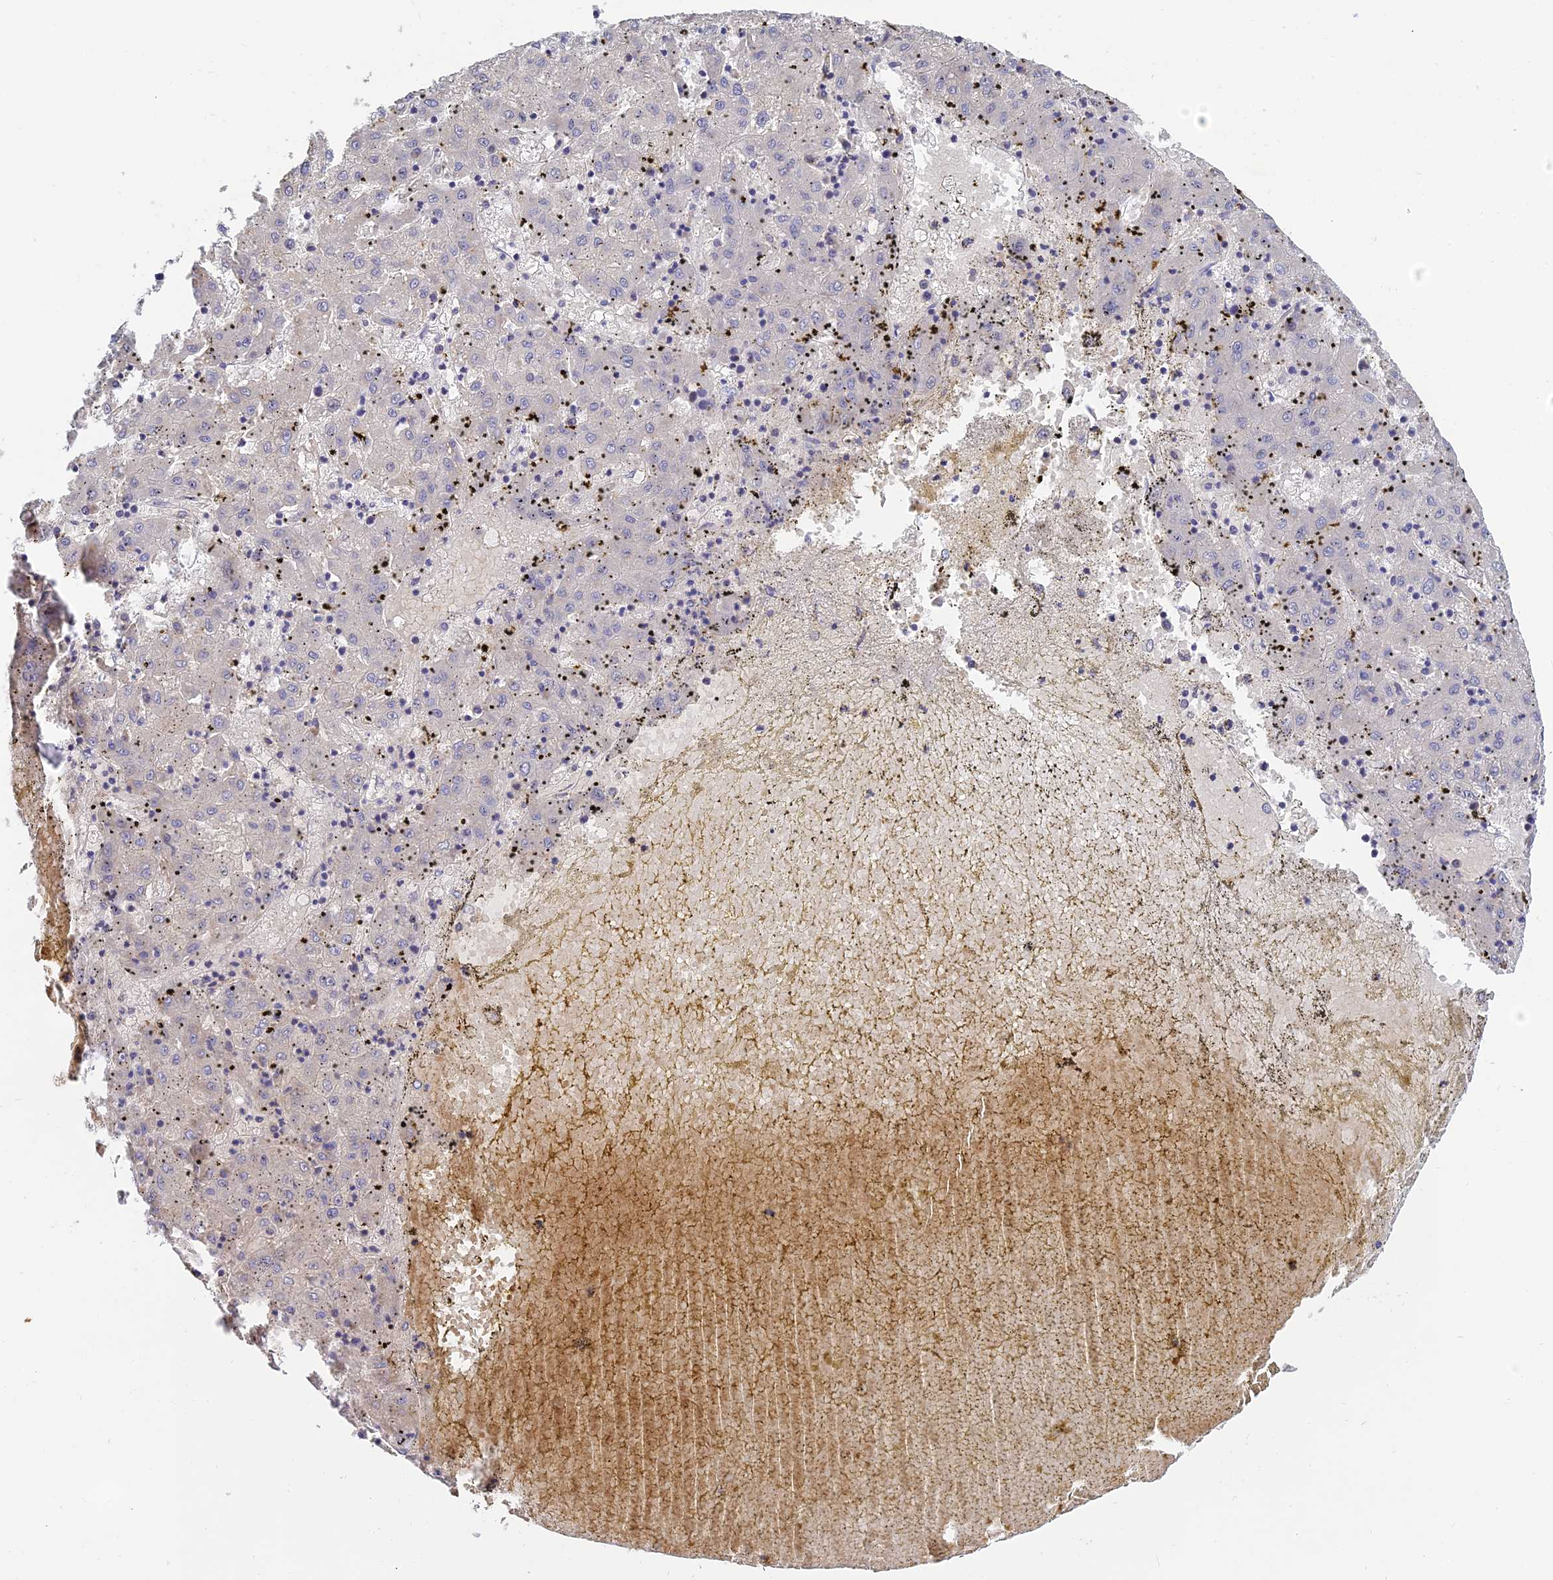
{"staining": {"intensity": "negative", "quantity": "none", "location": "none"}, "tissue": "liver cancer", "cell_type": "Tumor cells", "image_type": "cancer", "snomed": [{"axis": "morphology", "description": "Carcinoma, Hepatocellular, NOS"}, {"axis": "topography", "description": "Liver"}], "caption": "Liver cancer was stained to show a protein in brown. There is no significant positivity in tumor cells.", "gene": "ARL8B", "patient": {"sex": "male", "age": 72}}